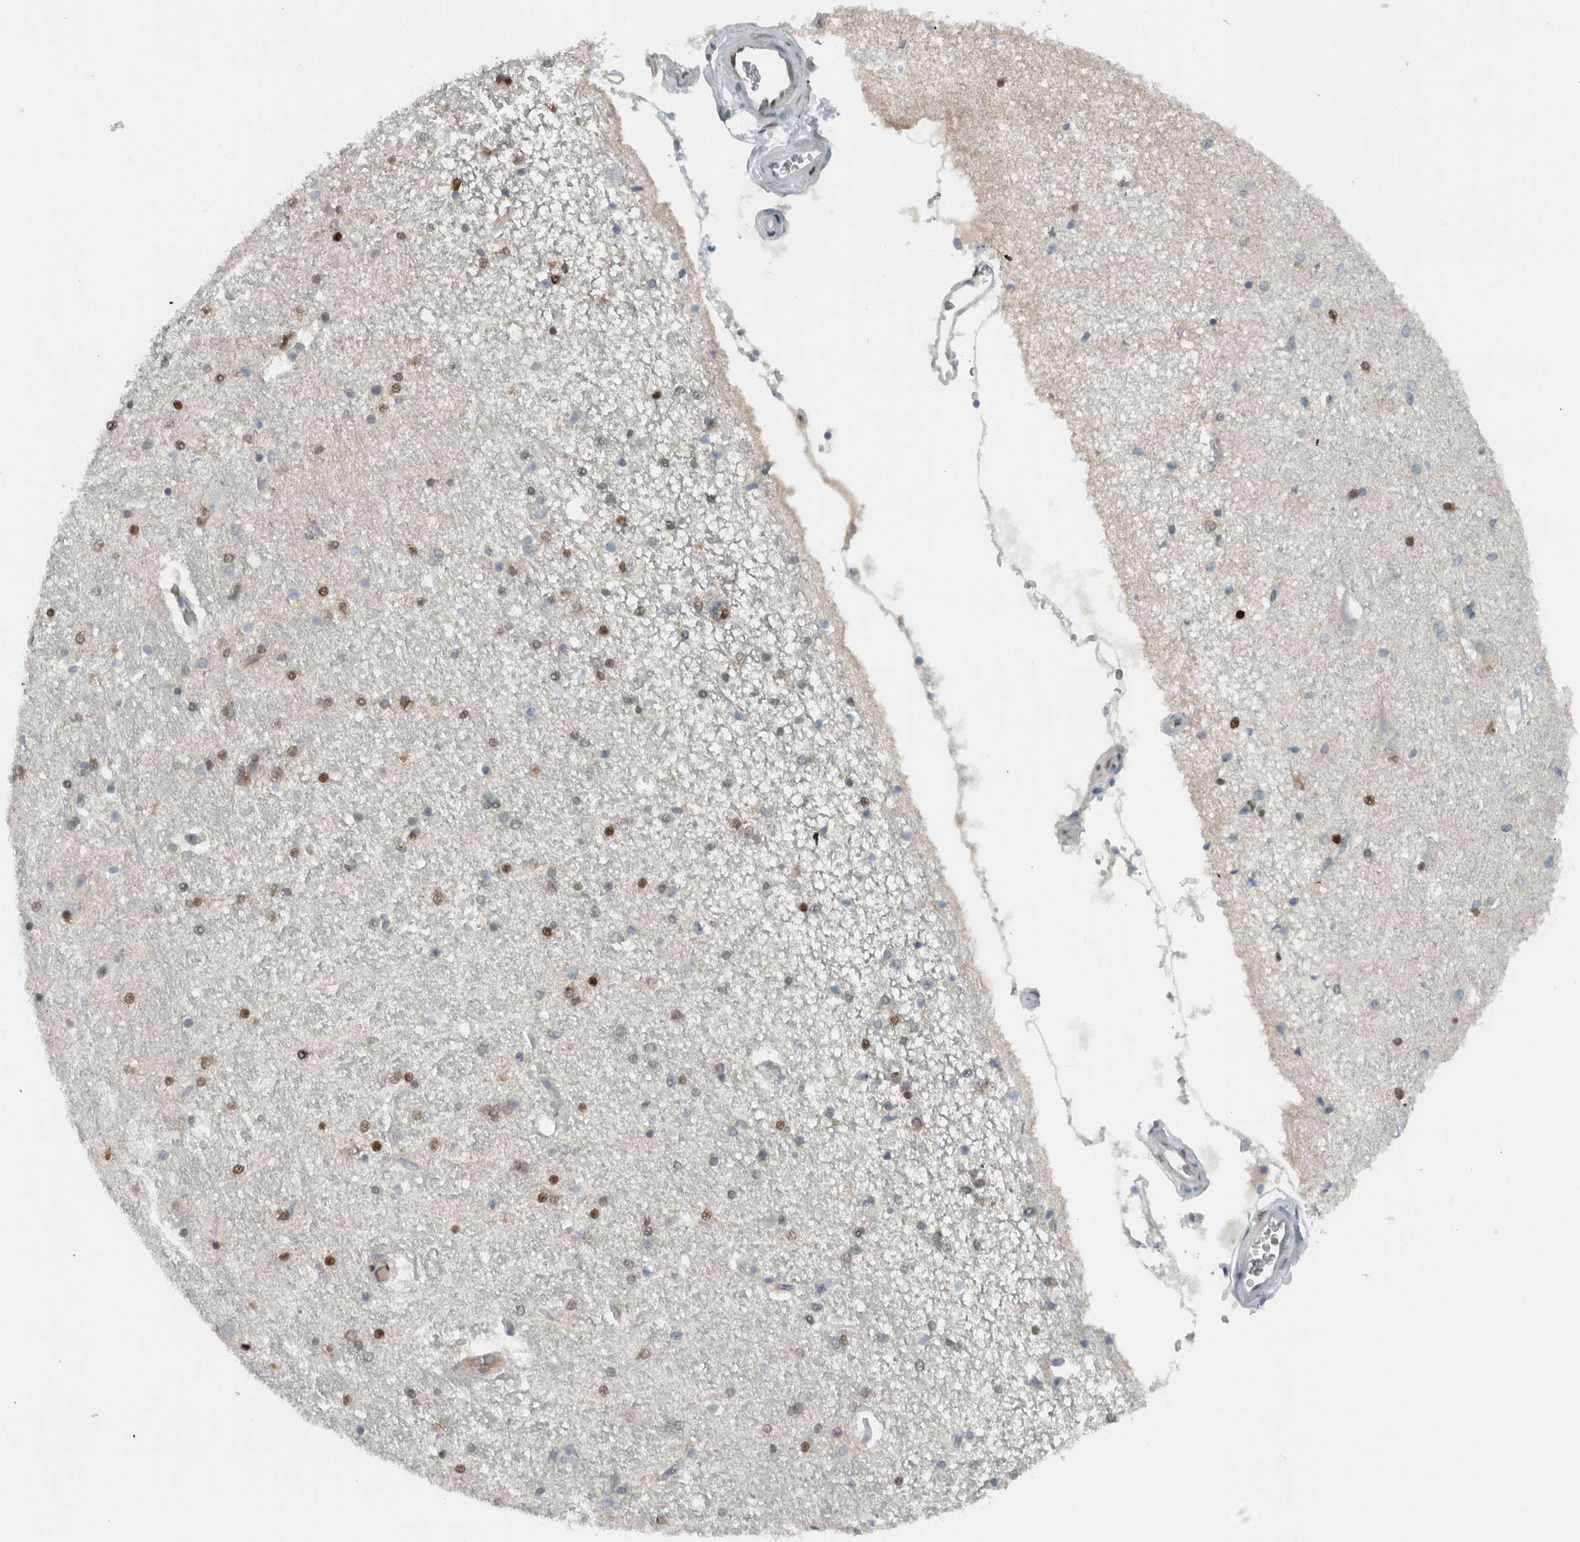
{"staining": {"intensity": "moderate", "quantity": "25%-75%", "location": "nuclear"}, "tissue": "hippocampus", "cell_type": "Glial cells", "image_type": "normal", "snomed": [{"axis": "morphology", "description": "Normal tissue, NOS"}, {"axis": "topography", "description": "Hippocampus"}], "caption": "Protein analysis of unremarkable hippocampus demonstrates moderate nuclear expression in approximately 25%-75% of glial cells.", "gene": "ADPRM", "patient": {"sex": "female", "age": 54}}